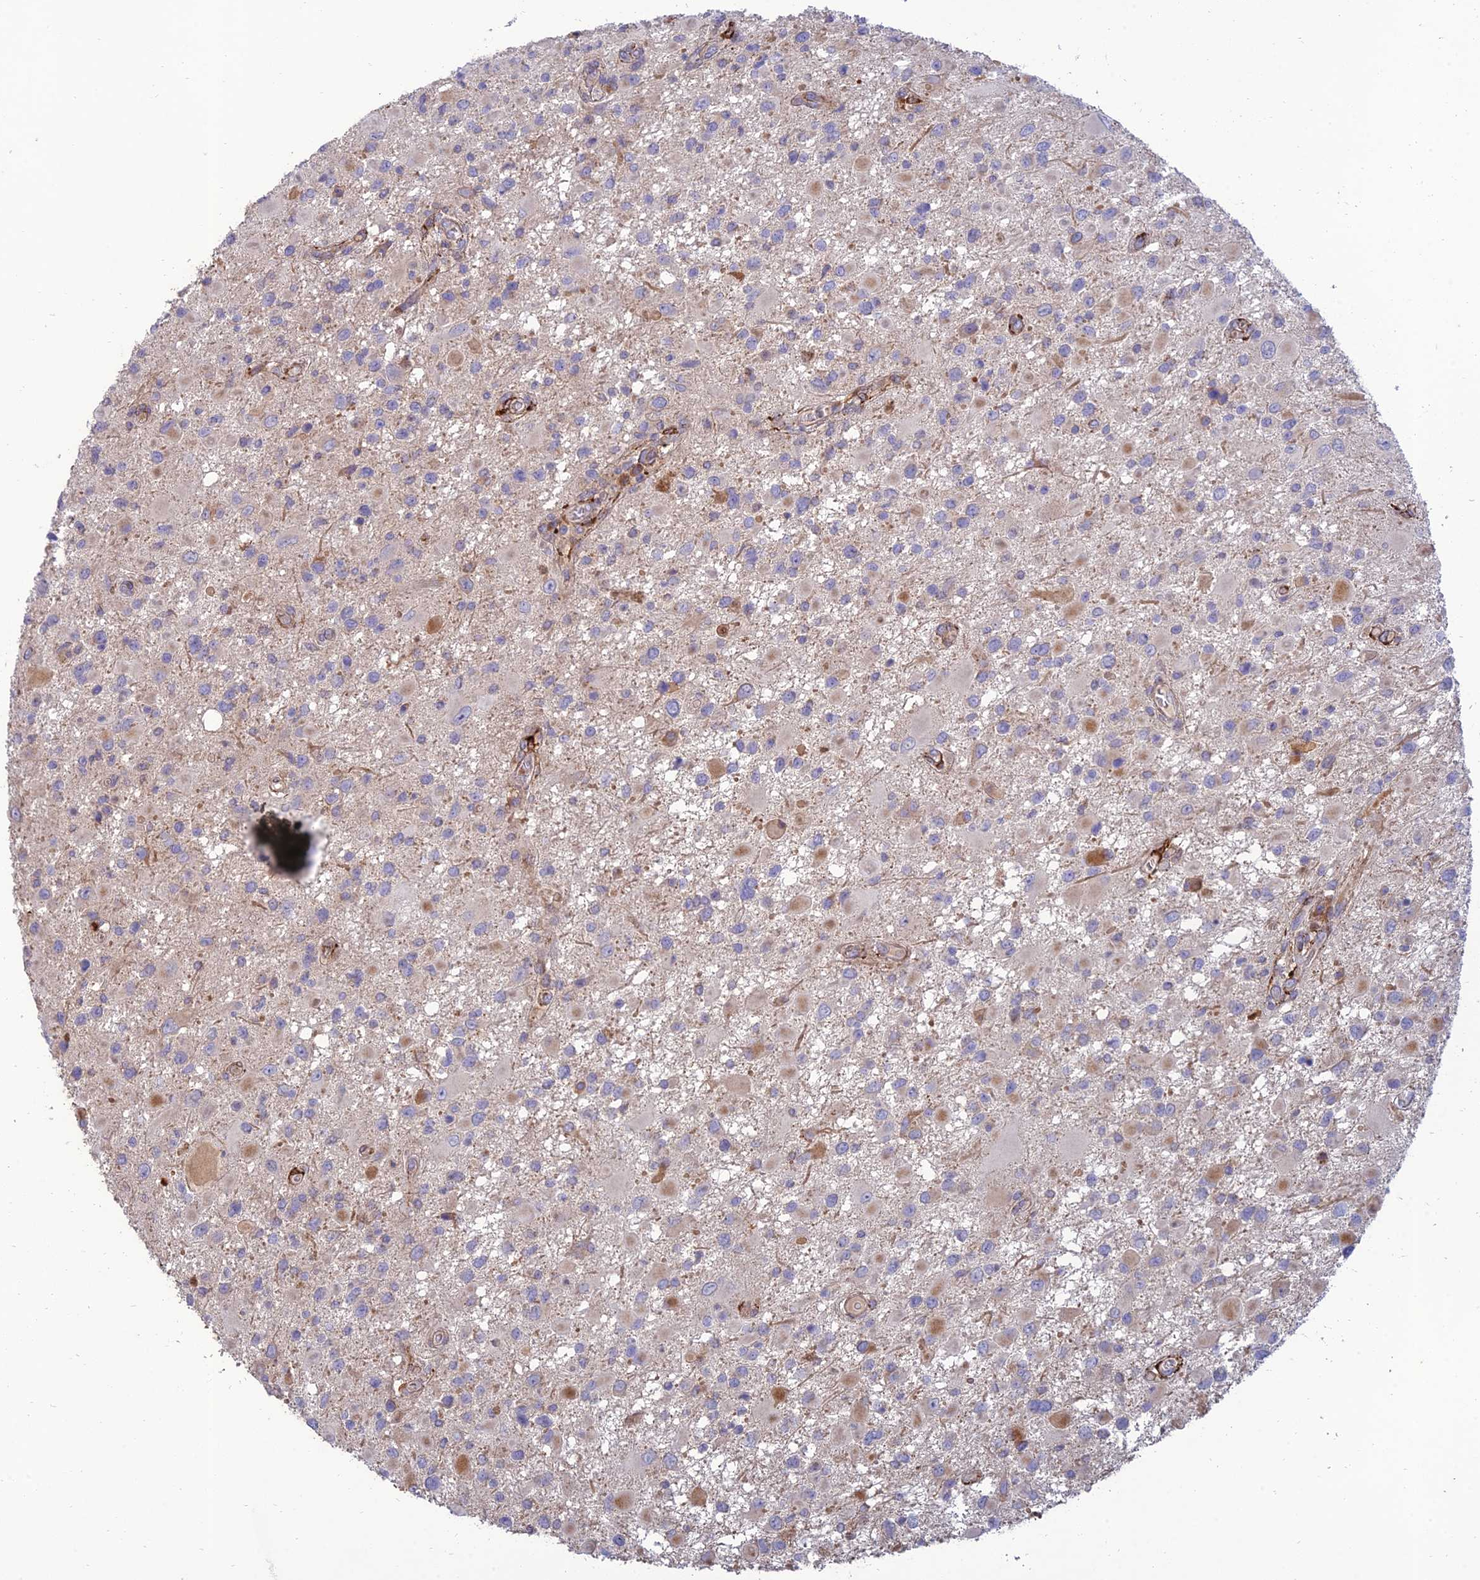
{"staining": {"intensity": "weak", "quantity": "<25%", "location": "cytoplasmic/membranous"}, "tissue": "glioma", "cell_type": "Tumor cells", "image_type": "cancer", "snomed": [{"axis": "morphology", "description": "Glioma, malignant, High grade"}, {"axis": "topography", "description": "Brain"}], "caption": "Immunohistochemistry of high-grade glioma (malignant) displays no positivity in tumor cells. (Immunohistochemistry (ihc), brightfield microscopy, high magnification).", "gene": "RCN3", "patient": {"sex": "male", "age": 53}}